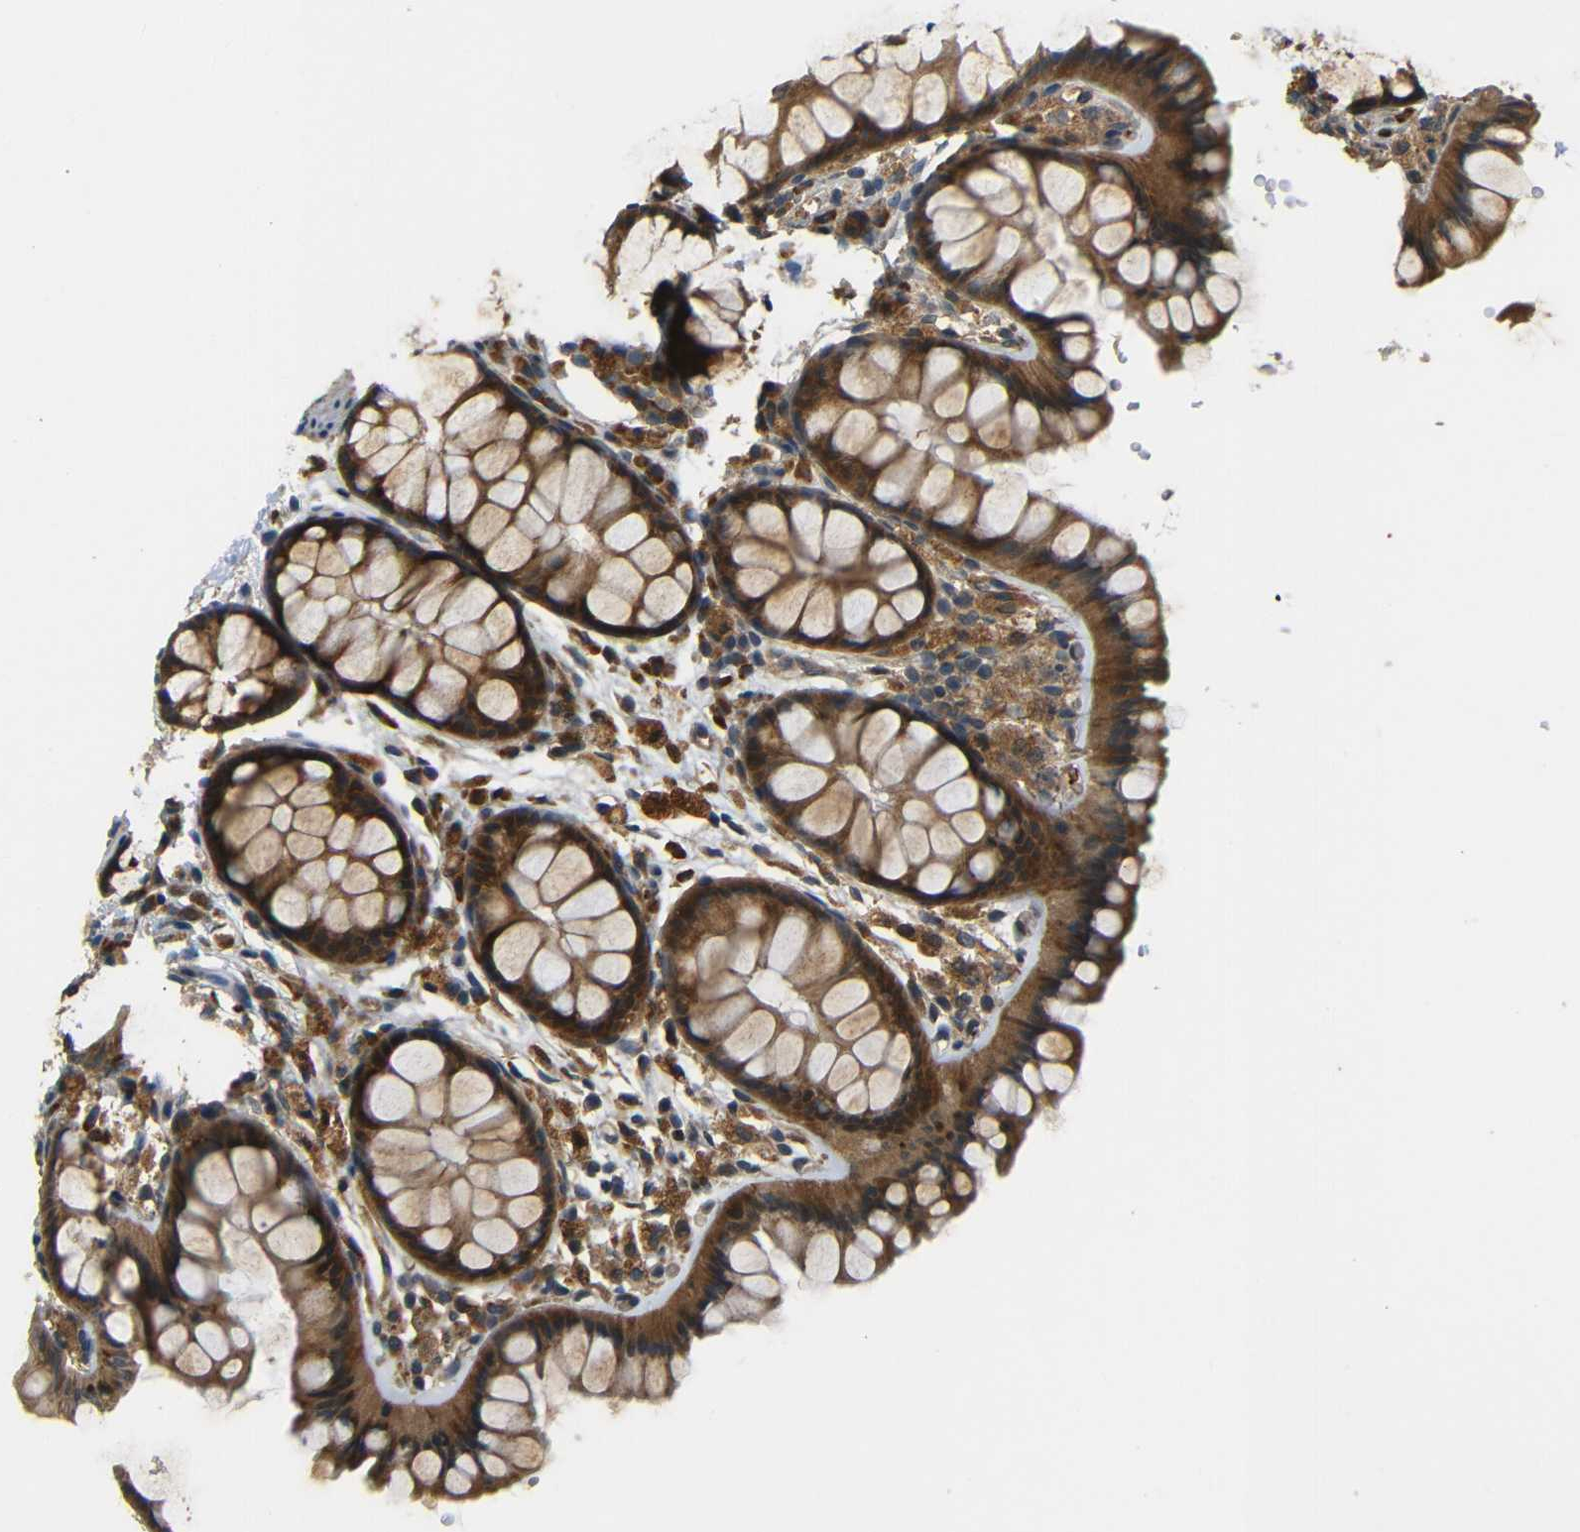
{"staining": {"intensity": "moderate", "quantity": ">75%", "location": "cytoplasmic/membranous"}, "tissue": "colon", "cell_type": "Endothelial cells", "image_type": "normal", "snomed": [{"axis": "morphology", "description": "Normal tissue, NOS"}, {"axis": "topography", "description": "Colon"}], "caption": "Approximately >75% of endothelial cells in benign human colon exhibit moderate cytoplasmic/membranous protein expression as visualized by brown immunohistochemical staining.", "gene": "EPHB2", "patient": {"sex": "female", "age": 55}}